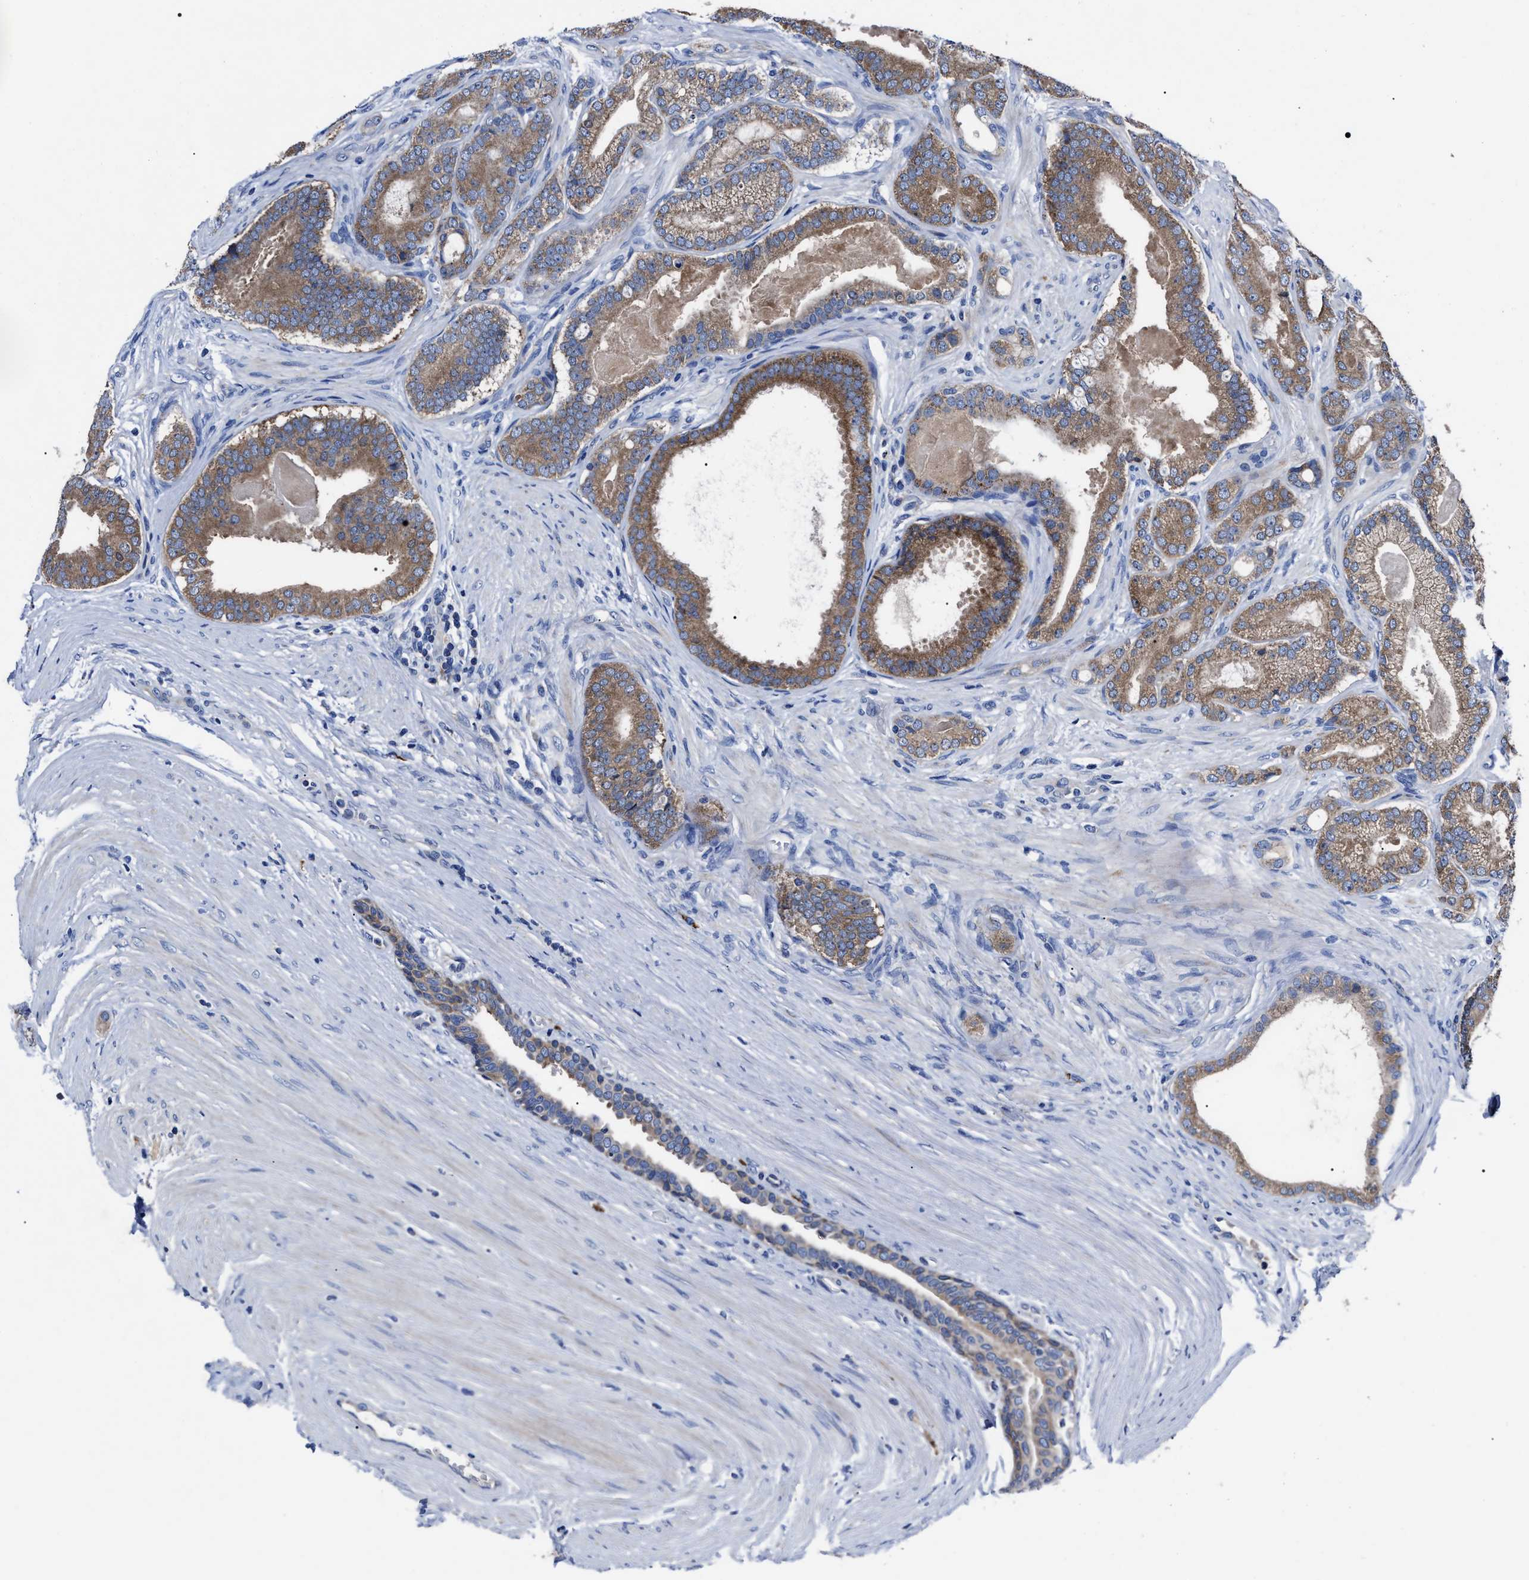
{"staining": {"intensity": "moderate", "quantity": ">75%", "location": "cytoplasmic/membranous"}, "tissue": "prostate cancer", "cell_type": "Tumor cells", "image_type": "cancer", "snomed": [{"axis": "morphology", "description": "Adenocarcinoma, High grade"}, {"axis": "topography", "description": "Prostate"}], "caption": "An image of human prostate cancer stained for a protein shows moderate cytoplasmic/membranous brown staining in tumor cells.", "gene": "MACC1", "patient": {"sex": "male", "age": 60}}